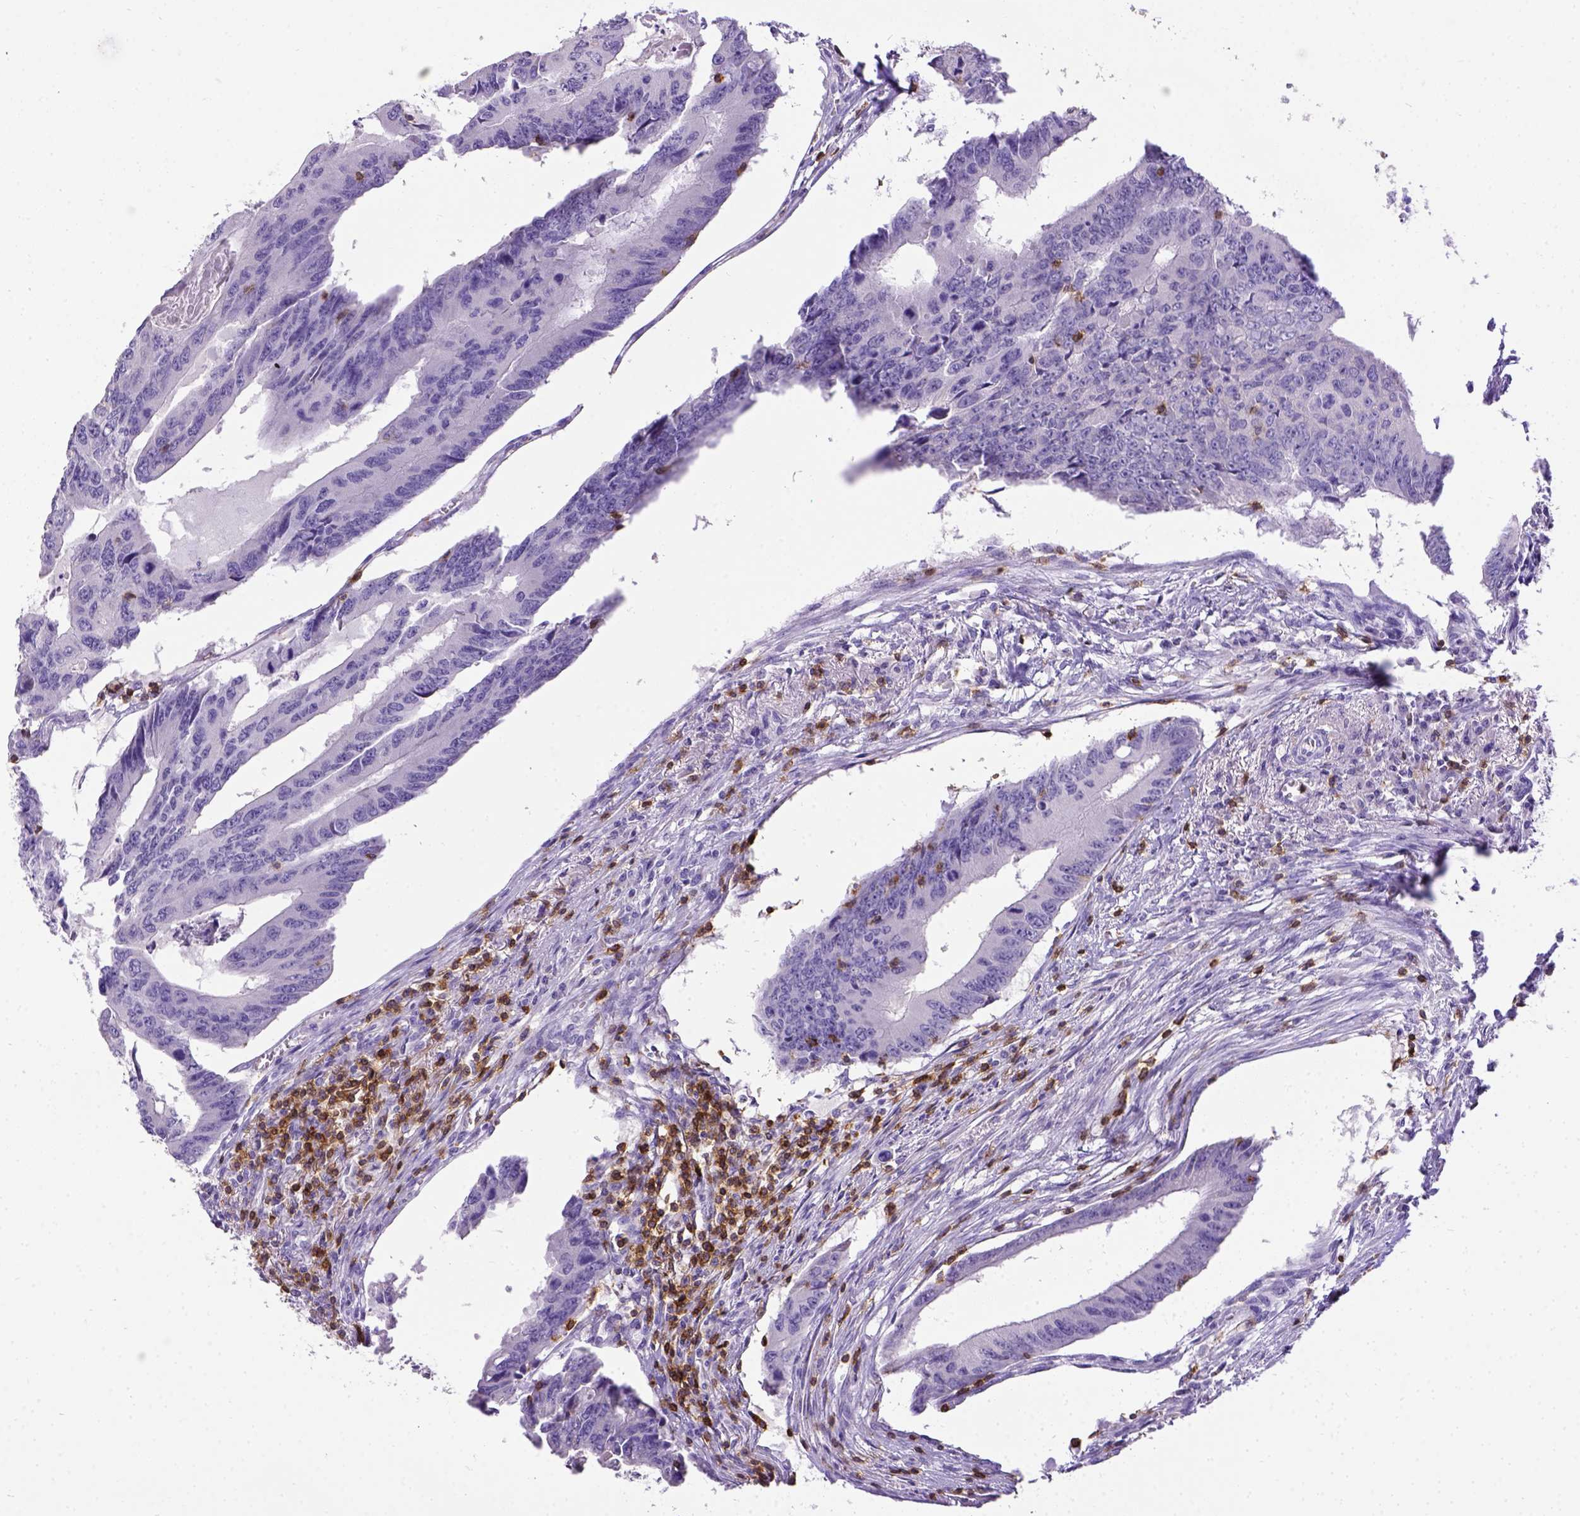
{"staining": {"intensity": "negative", "quantity": "none", "location": "none"}, "tissue": "colorectal cancer", "cell_type": "Tumor cells", "image_type": "cancer", "snomed": [{"axis": "morphology", "description": "Adenocarcinoma, NOS"}, {"axis": "topography", "description": "Colon"}], "caption": "This is an immunohistochemistry histopathology image of colorectal cancer. There is no expression in tumor cells.", "gene": "CD3E", "patient": {"sex": "male", "age": 53}}